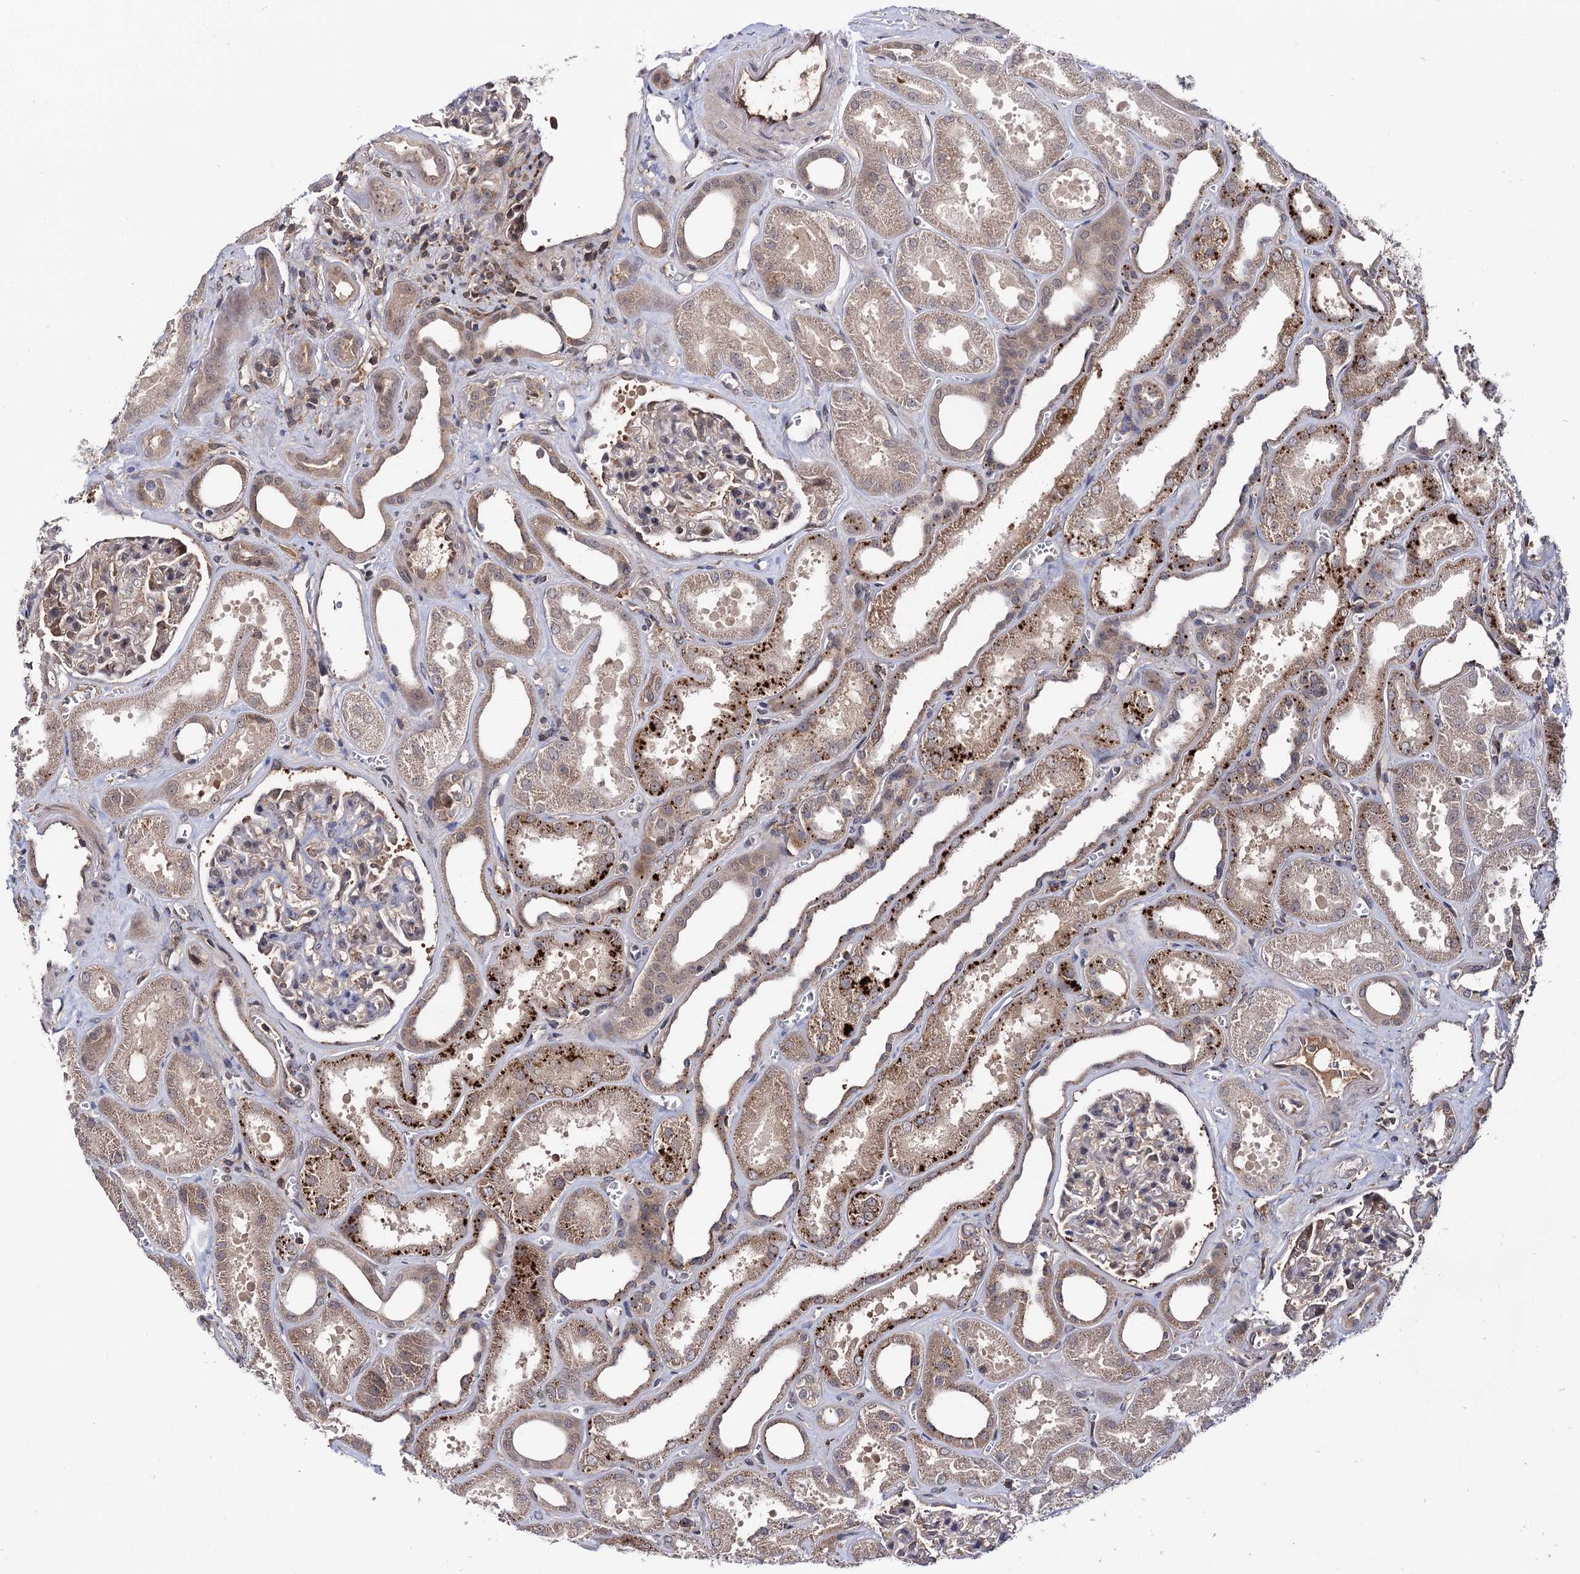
{"staining": {"intensity": "weak", "quantity": "25%-75%", "location": "cytoplasmic/membranous"}, "tissue": "kidney", "cell_type": "Cells in glomeruli", "image_type": "normal", "snomed": [{"axis": "morphology", "description": "Normal tissue, NOS"}, {"axis": "morphology", "description": "Adenocarcinoma, NOS"}, {"axis": "topography", "description": "Kidney"}], "caption": "Cells in glomeruli display low levels of weak cytoplasmic/membranous positivity in about 25%-75% of cells in unremarkable kidney. (IHC, brightfield microscopy, high magnification).", "gene": "MICAL2", "patient": {"sex": "female", "age": 68}}